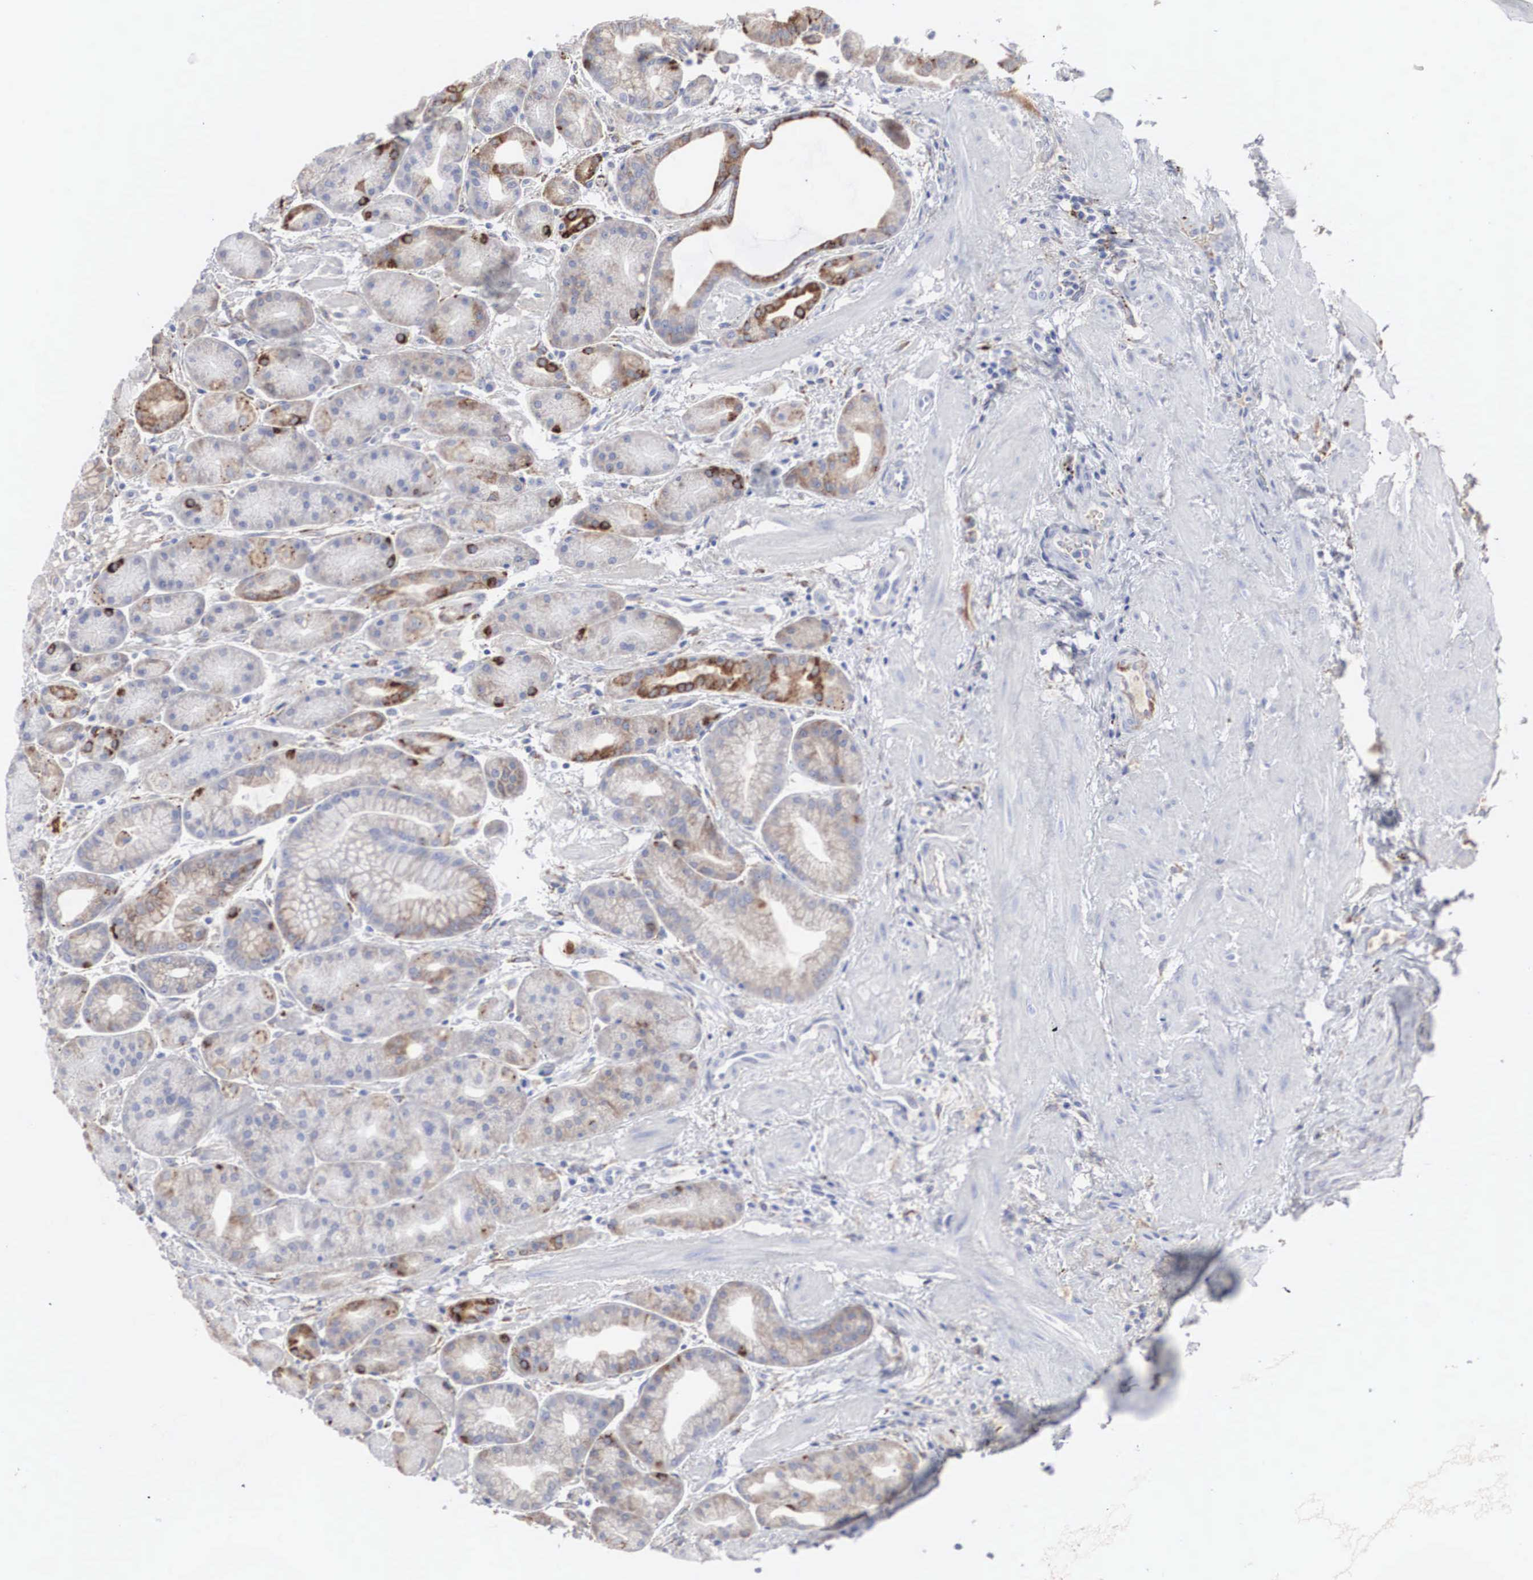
{"staining": {"intensity": "moderate", "quantity": "25%-75%", "location": "cytoplasmic/membranous"}, "tissue": "stomach", "cell_type": "Glandular cells", "image_type": "normal", "snomed": [{"axis": "morphology", "description": "Normal tissue, NOS"}, {"axis": "topography", "description": "Stomach, upper"}], "caption": "Approximately 25%-75% of glandular cells in benign human stomach display moderate cytoplasmic/membranous protein staining as visualized by brown immunohistochemical staining.", "gene": "LGALS3BP", "patient": {"sex": "male", "age": 72}}